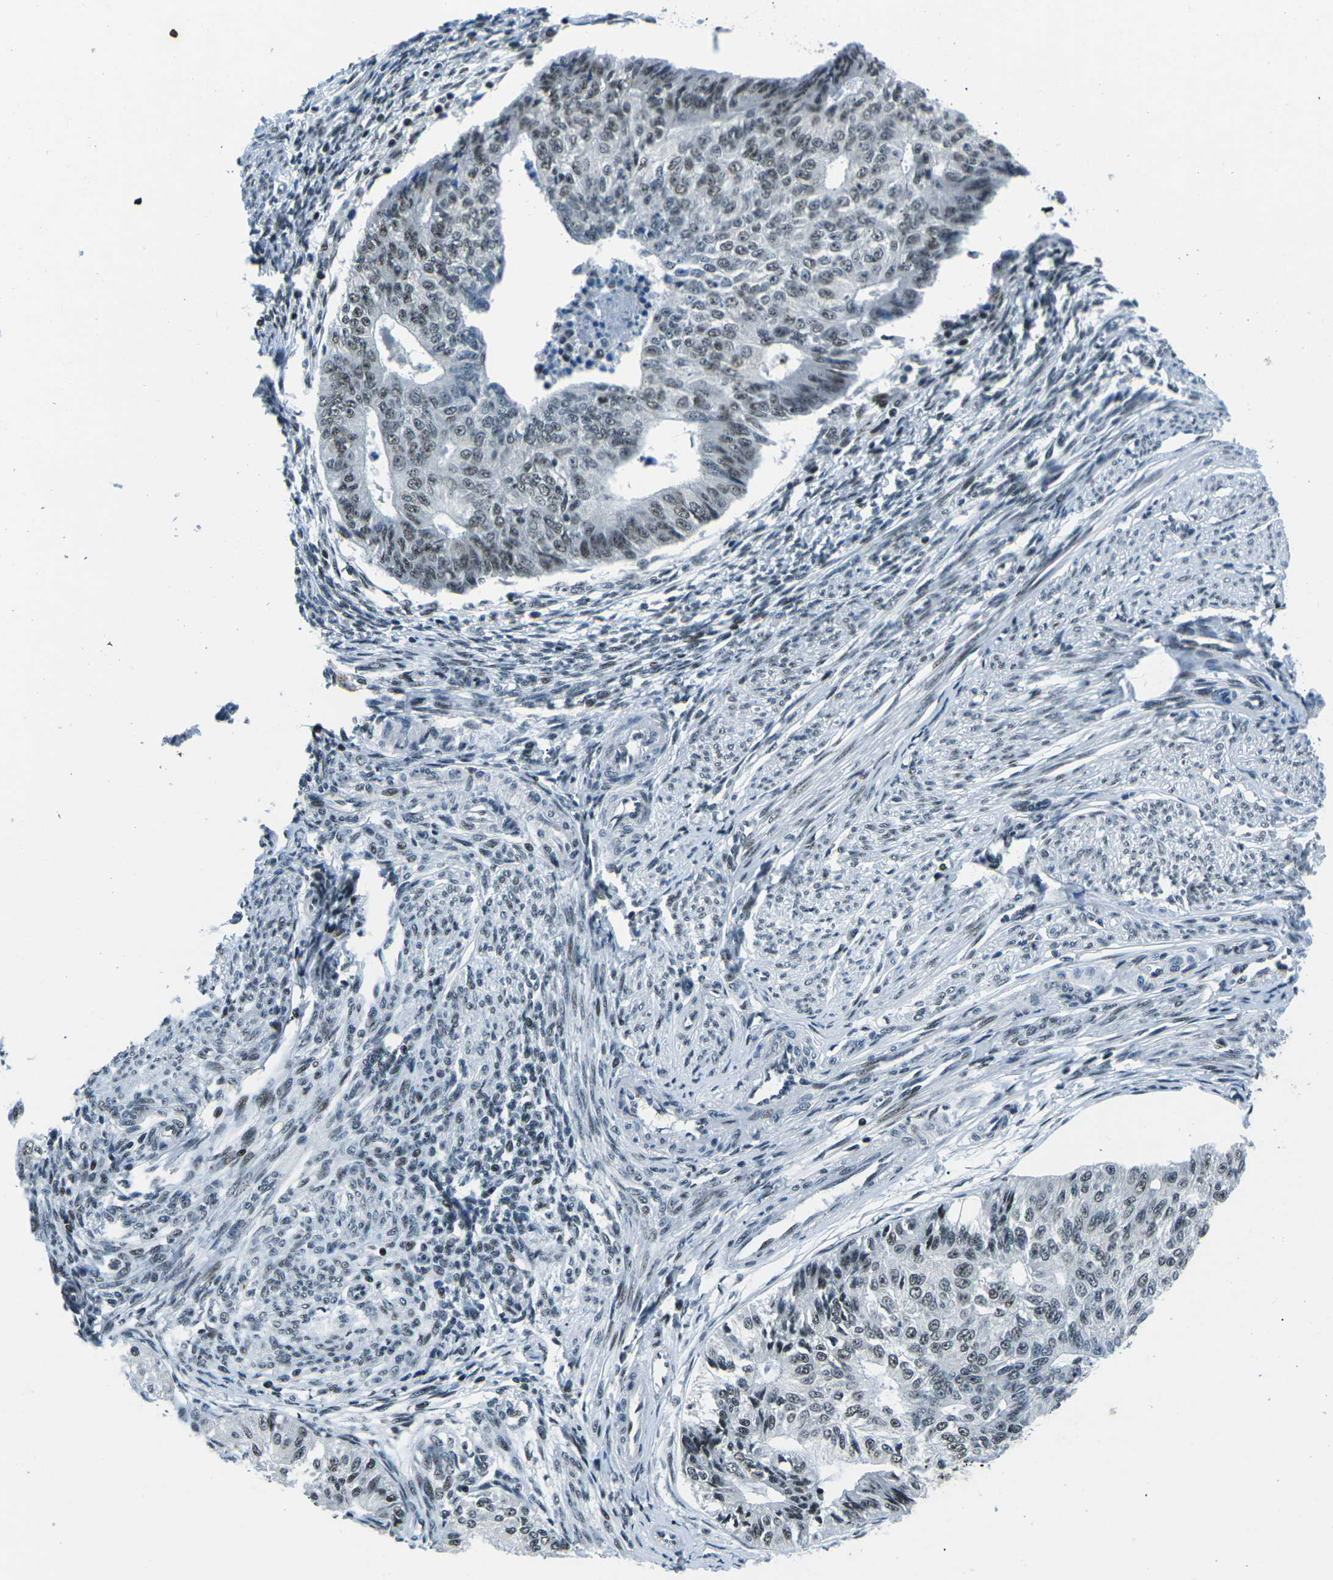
{"staining": {"intensity": "weak", "quantity": "25%-75%", "location": "nuclear"}, "tissue": "endometrial cancer", "cell_type": "Tumor cells", "image_type": "cancer", "snomed": [{"axis": "morphology", "description": "Adenocarcinoma, NOS"}, {"axis": "topography", "description": "Endometrium"}], "caption": "Tumor cells reveal low levels of weak nuclear expression in approximately 25%-75% of cells in human endometrial cancer (adenocarcinoma). Using DAB (3,3'-diaminobenzidine) (brown) and hematoxylin (blue) stains, captured at high magnification using brightfield microscopy.", "gene": "RBL2", "patient": {"sex": "female", "age": 32}}